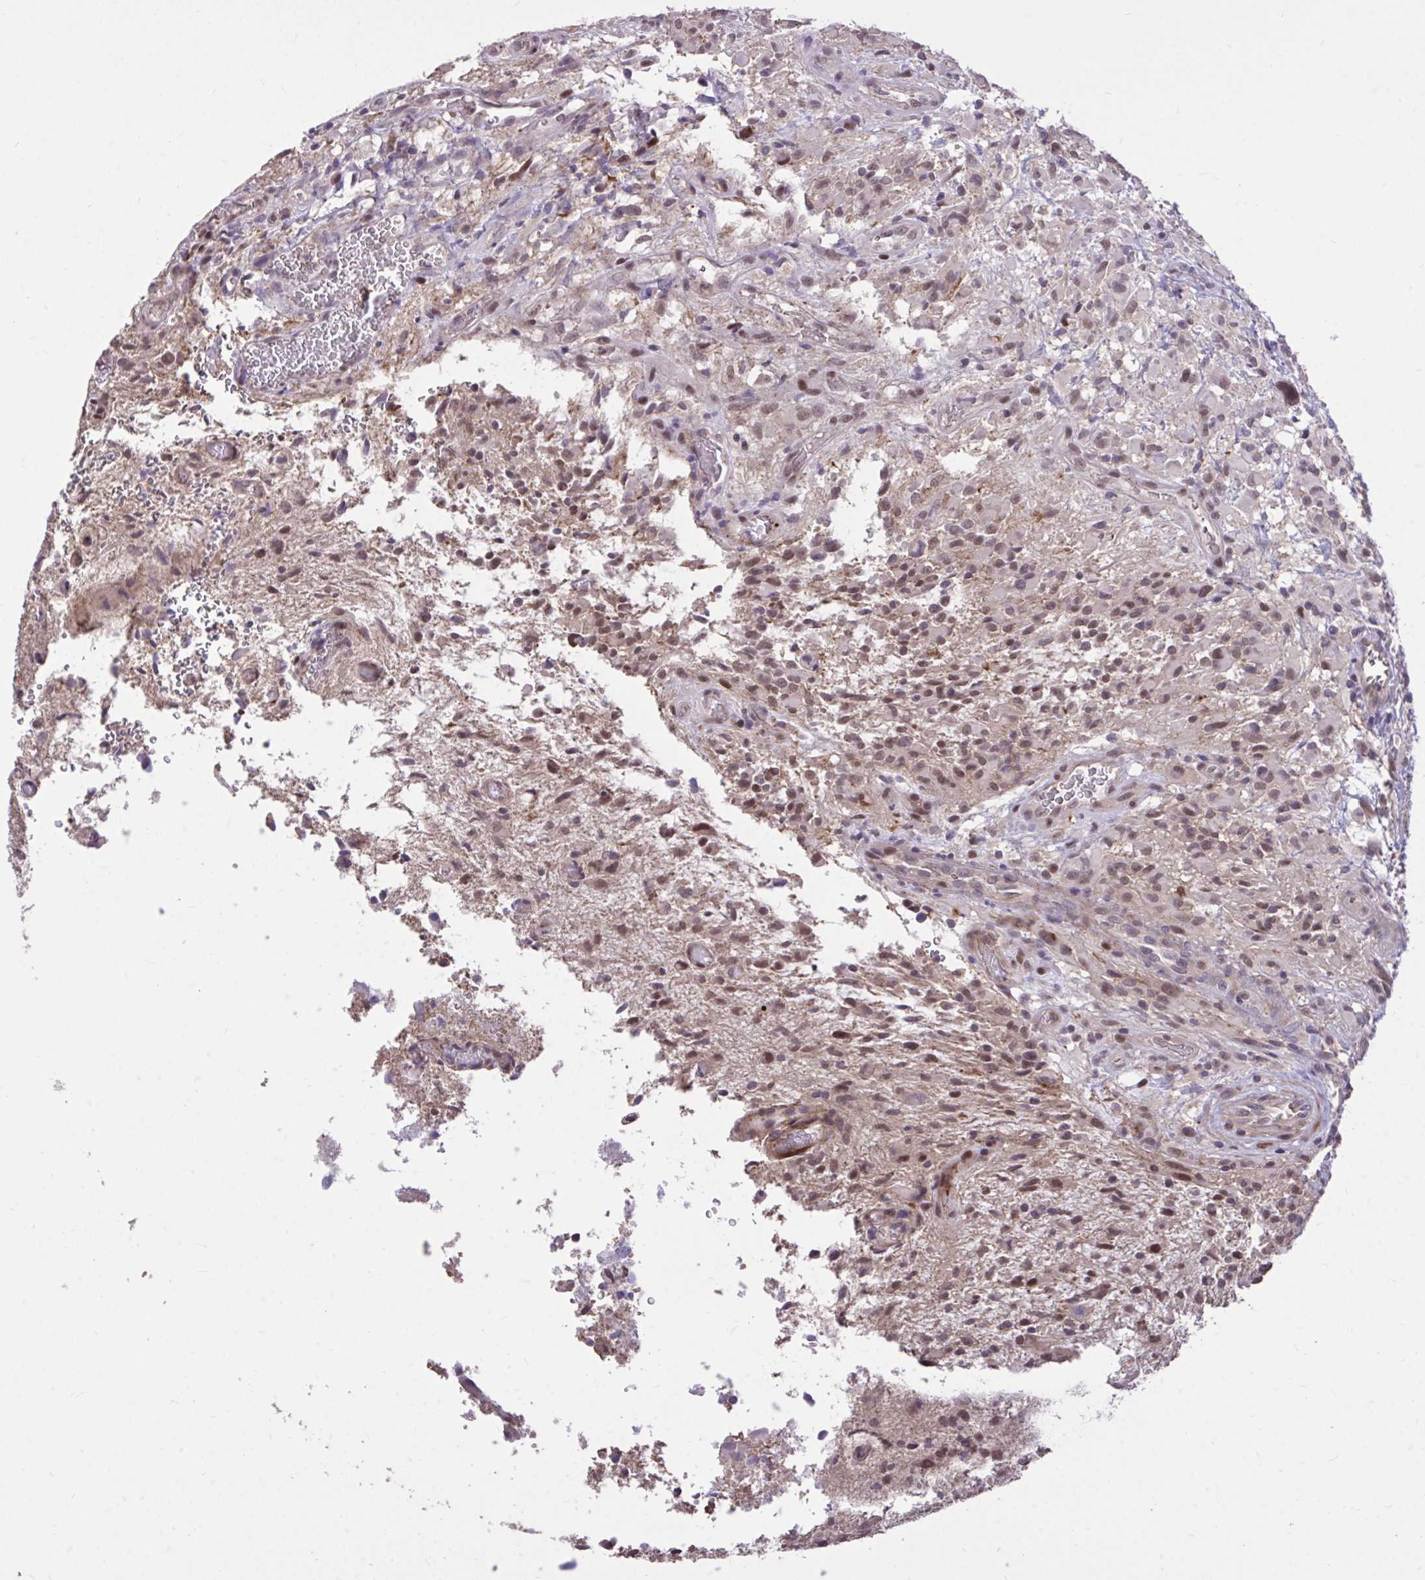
{"staining": {"intensity": "weak", "quantity": "25%-75%", "location": "cytoplasmic/membranous,nuclear"}, "tissue": "glioma", "cell_type": "Tumor cells", "image_type": "cancer", "snomed": [{"axis": "morphology", "description": "Glioma, malignant, High grade"}, {"axis": "topography", "description": "Brain"}], "caption": "Protein expression analysis of glioma reveals weak cytoplasmic/membranous and nuclear staining in about 25%-75% of tumor cells.", "gene": "IGFL2", "patient": {"sex": "male", "age": 71}}